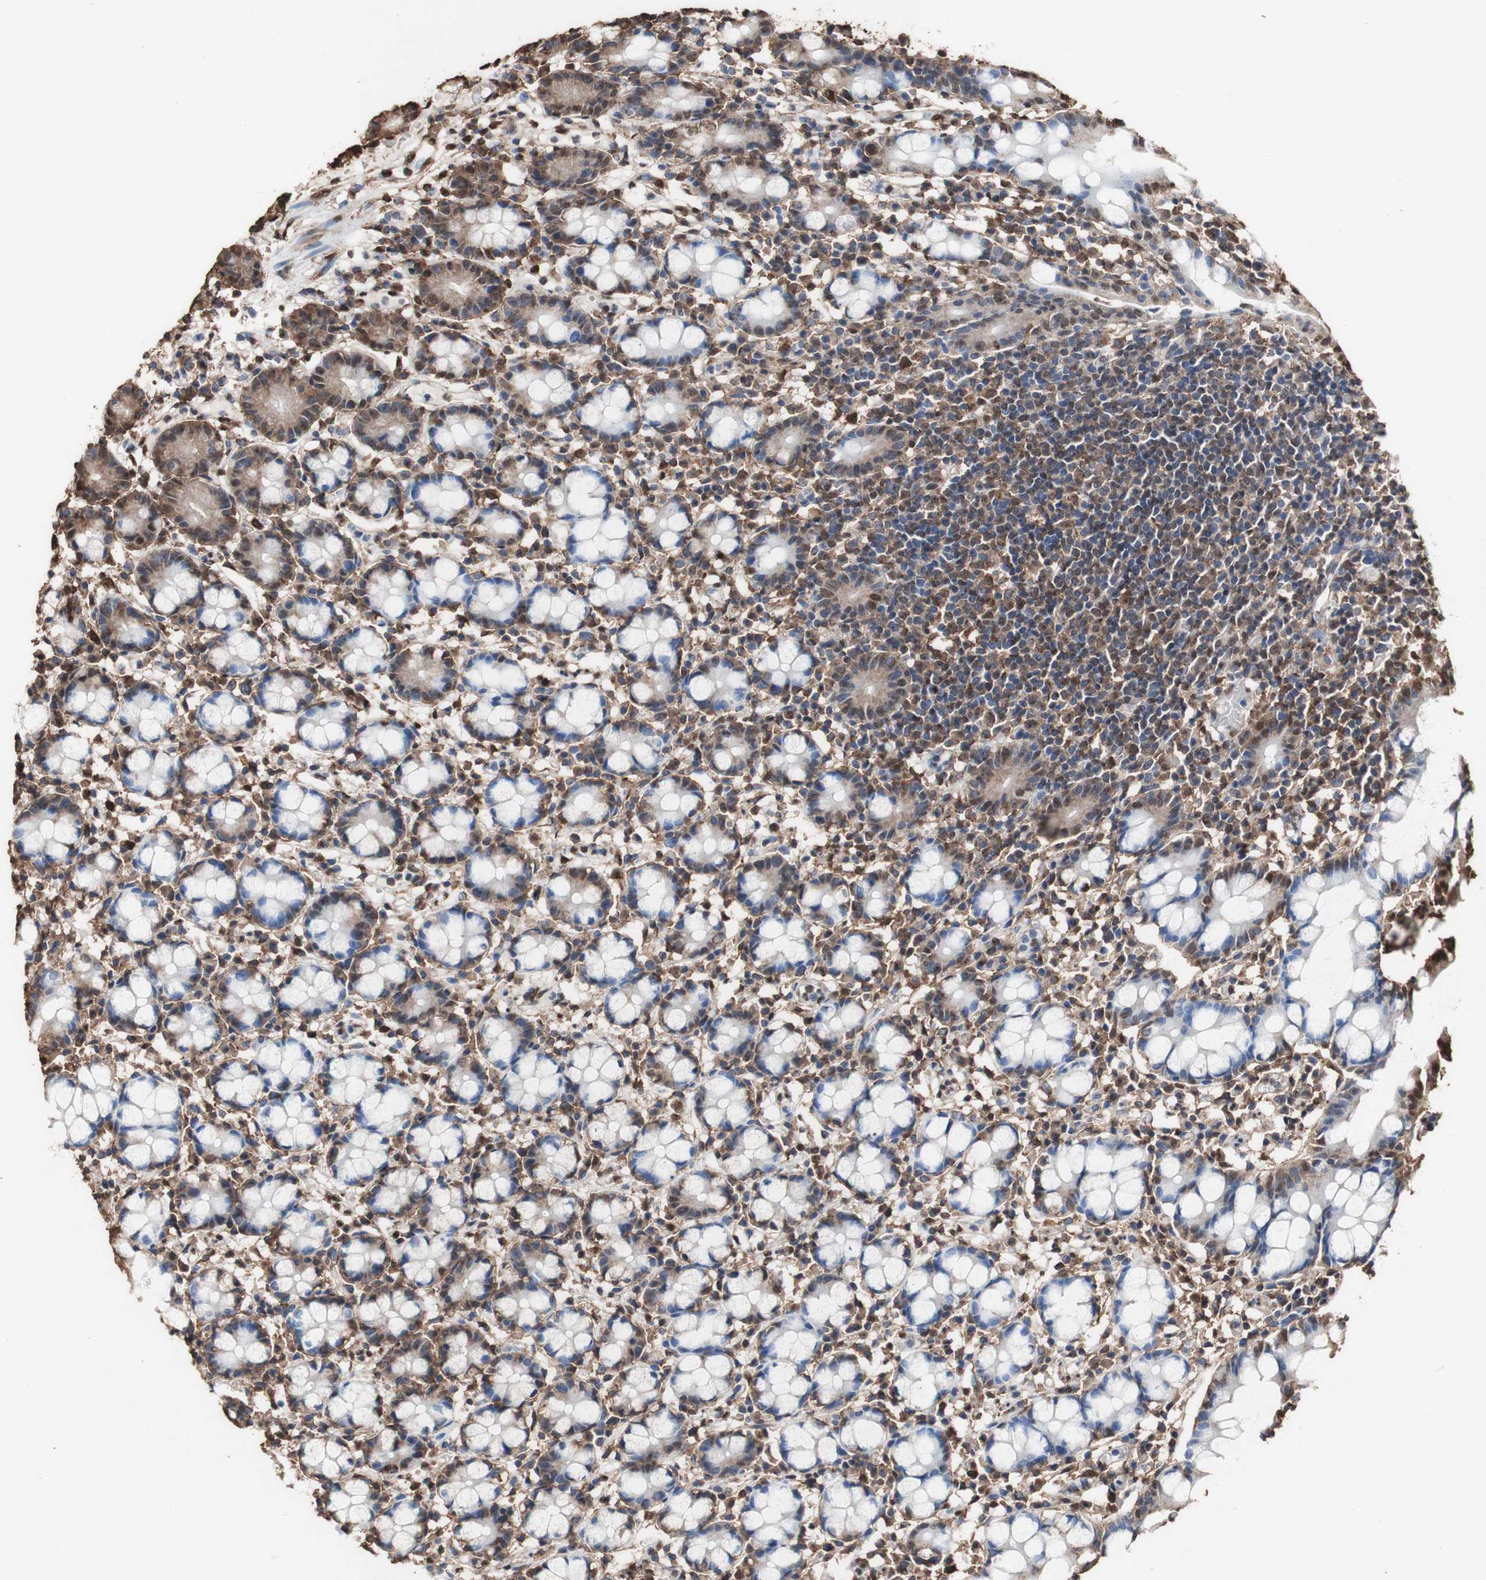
{"staining": {"intensity": "strong", "quantity": "25%-75%", "location": "cytoplasmic/membranous,nuclear"}, "tissue": "small intestine", "cell_type": "Glandular cells", "image_type": "normal", "snomed": [{"axis": "morphology", "description": "Normal tissue, NOS"}, {"axis": "morphology", "description": "Cystadenocarcinoma, serous, Metastatic site"}, {"axis": "topography", "description": "Small intestine"}], "caption": "Unremarkable small intestine displays strong cytoplasmic/membranous,nuclear staining in about 25%-75% of glandular cells.", "gene": "PIDD1", "patient": {"sex": "female", "age": 61}}